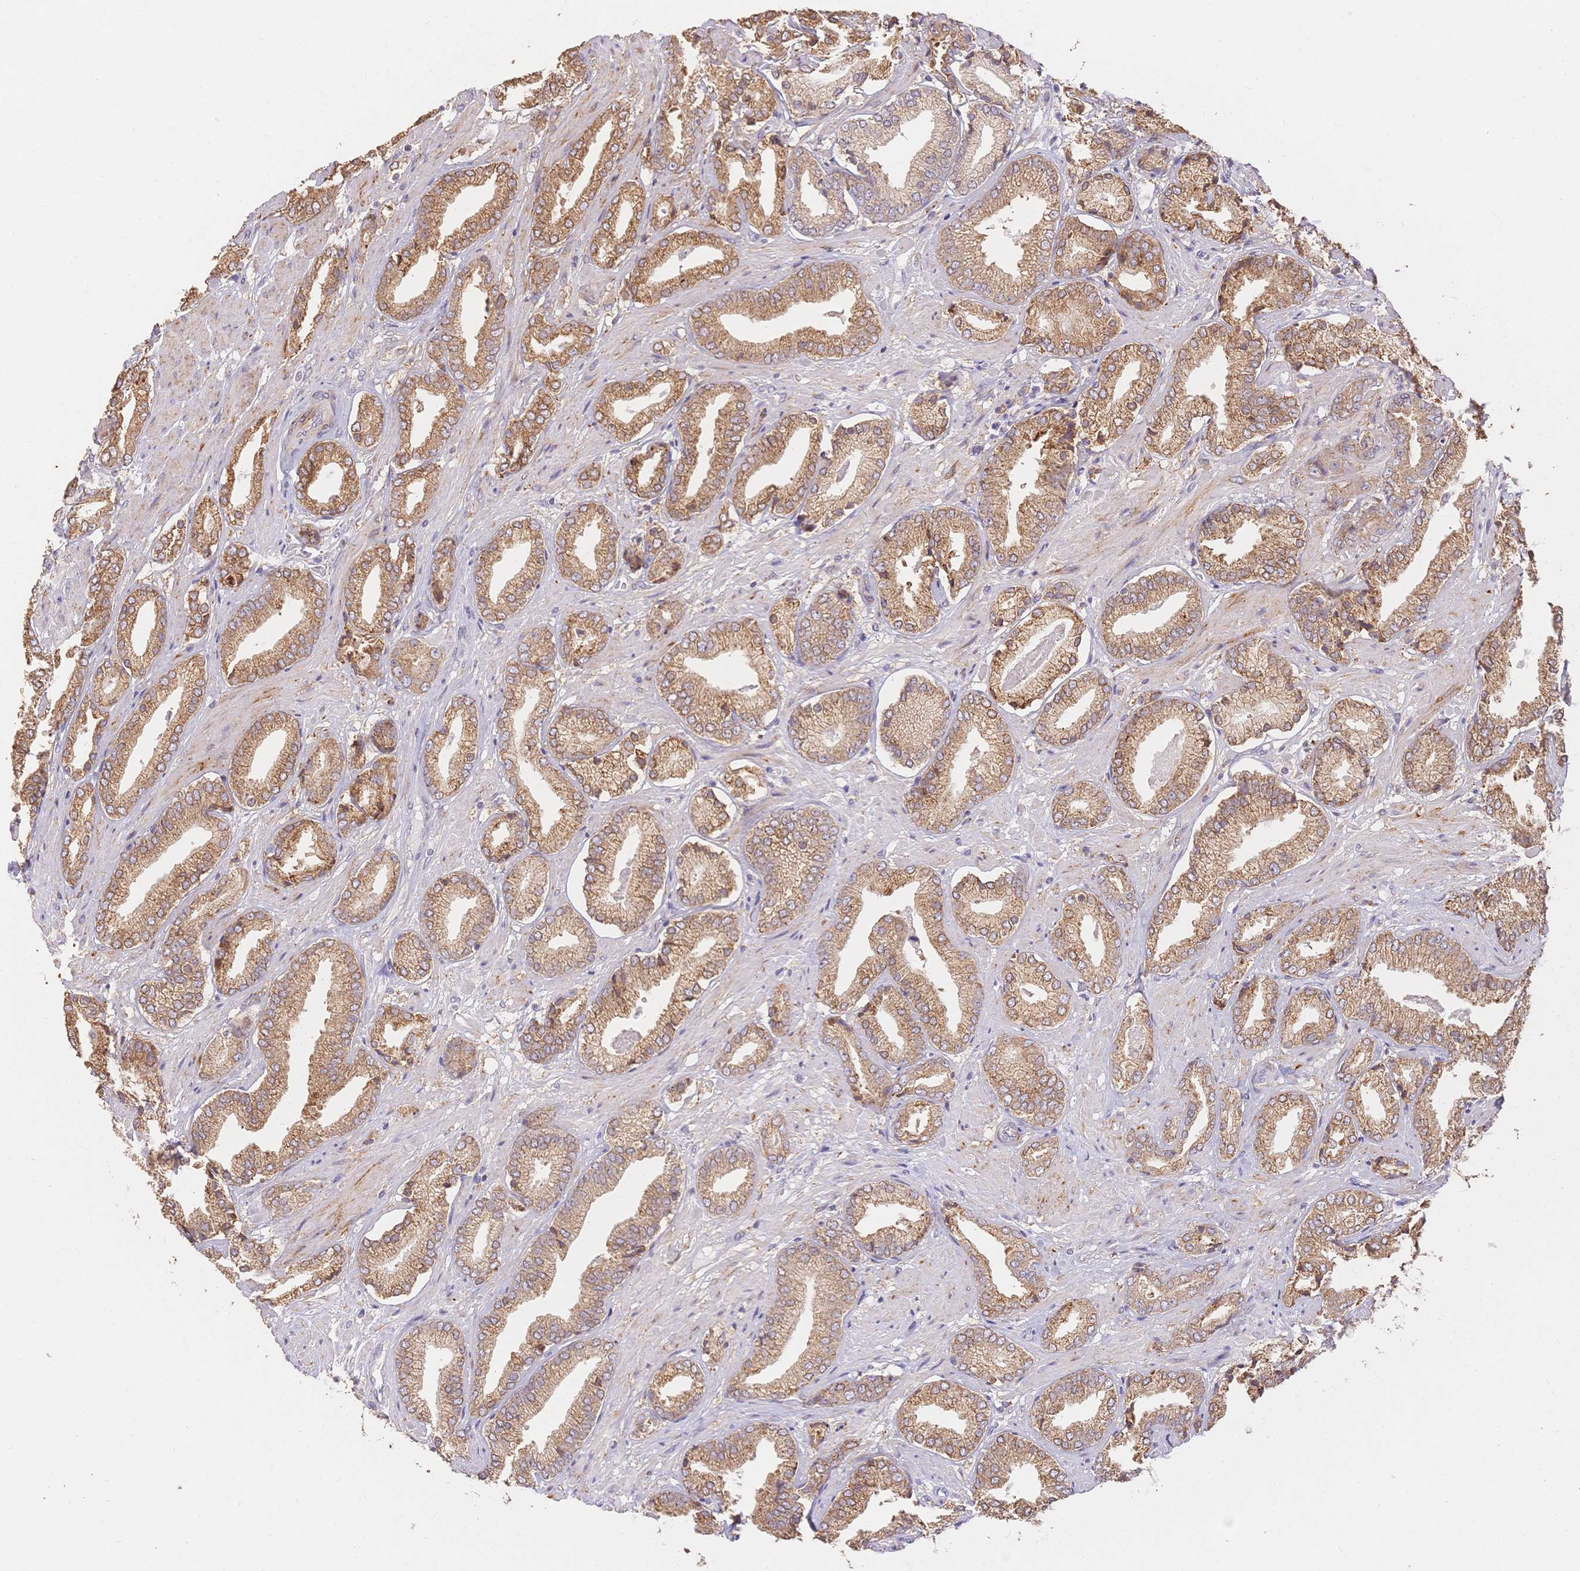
{"staining": {"intensity": "moderate", "quantity": ">75%", "location": "cytoplasmic/membranous"}, "tissue": "prostate cancer", "cell_type": "Tumor cells", "image_type": "cancer", "snomed": [{"axis": "morphology", "description": "Adenocarcinoma, High grade"}, {"axis": "topography", "description": "Prostate"}], "caption": "Immunohistochemical staining of human prostate cancer (adenocarcinoma (high-grade)) shows medium levels of moderate cytoplasmic/membranous expression in about >75% of tumor cells.", "gene": "HS3ST5", "patient": {"sex": "male", "age": 56}}